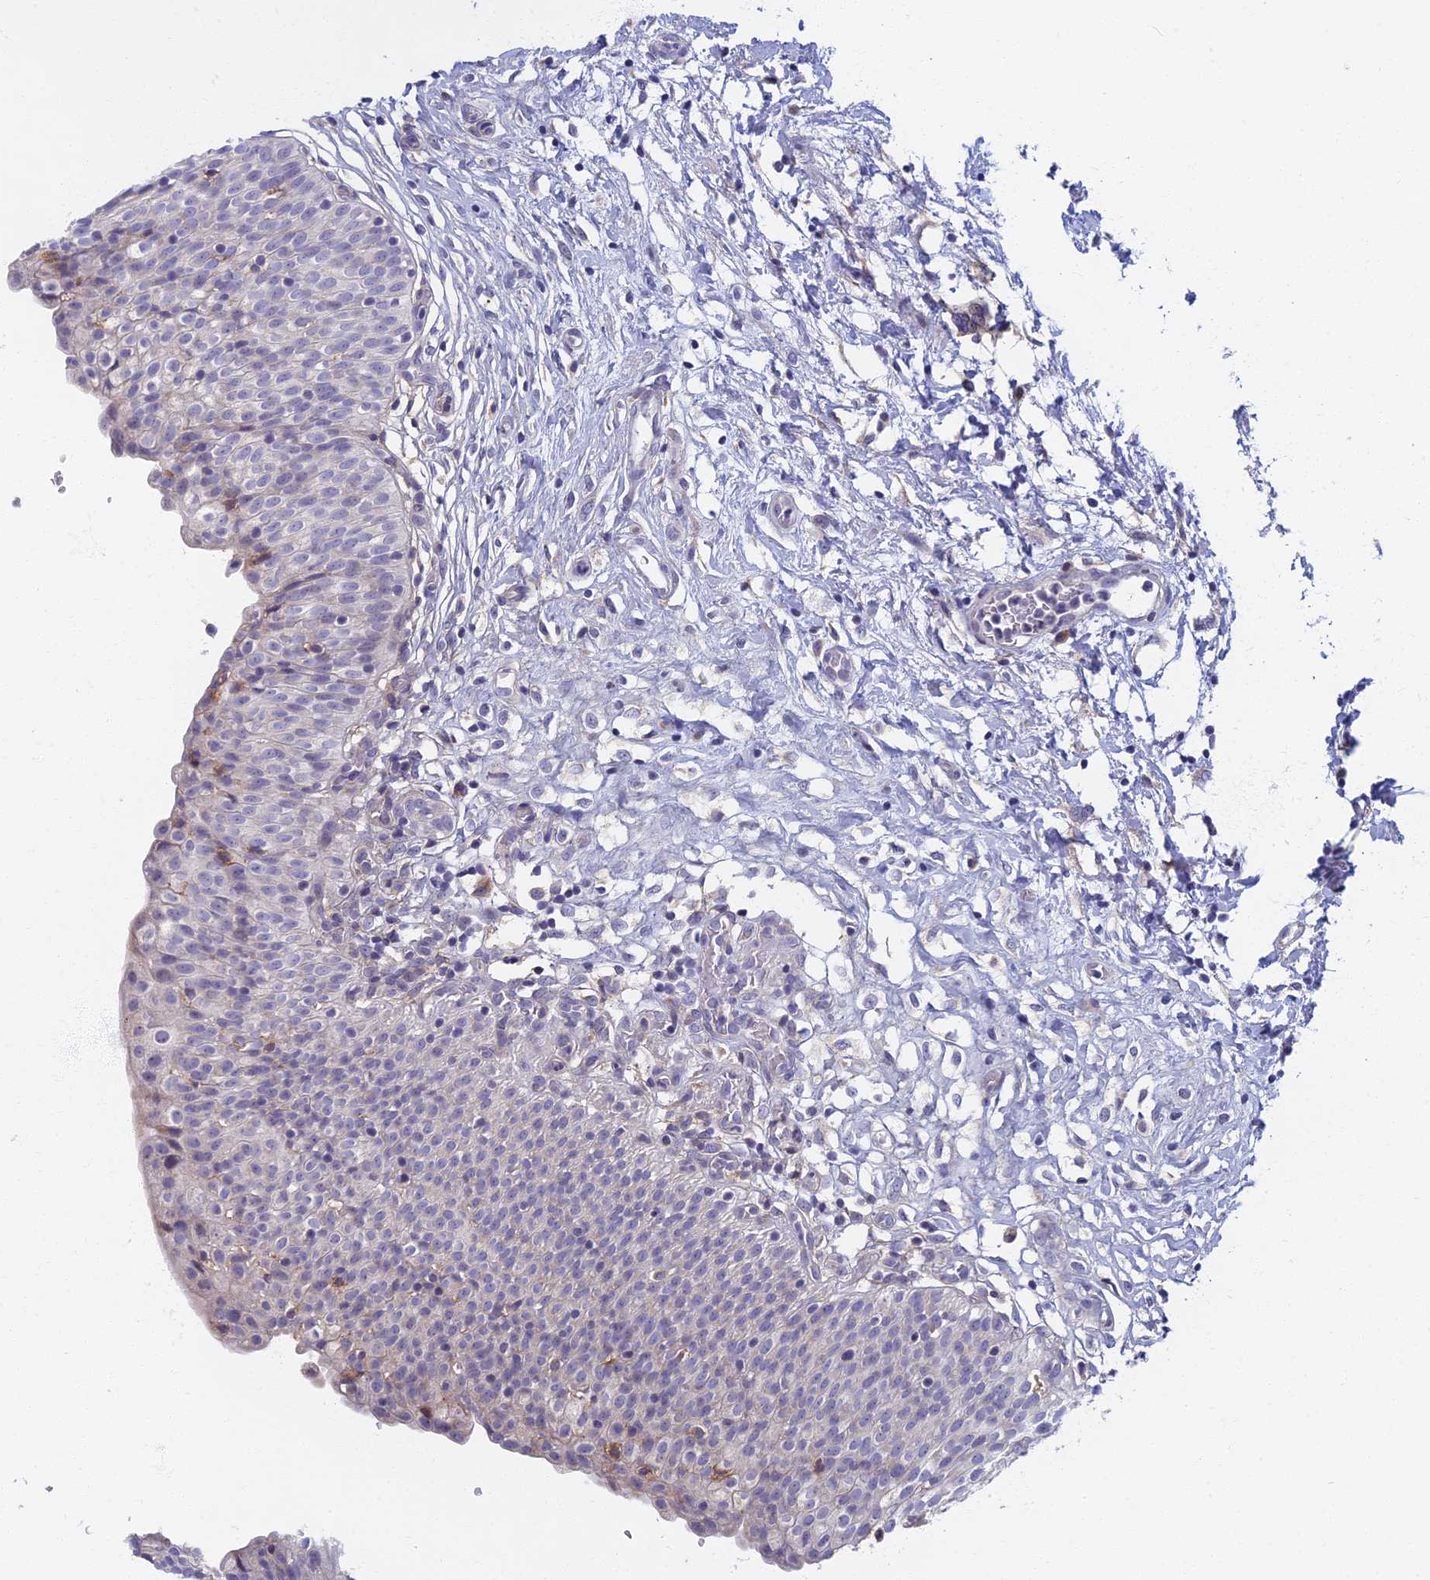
{"staining": {"intensity": "negative", "quantity": "none", "location": "none"}, "tissue": "urinary bladder", "cell_type": "Urothelial cells", "image_type": "normal", "snomed": [{"axis": "morphology", "description": "Normal tissue, NOS"}, {"axis": "topography", "description": "Urinary bladder"}], "caption": "Immunohistochemistry (IHC) histopathology image of normal urinary bladder stained for a protein (brown), which demonstrates no staining in urothelial cells.", "gene": "DDX51", "patient": {"sex": "male", "age": 55}}